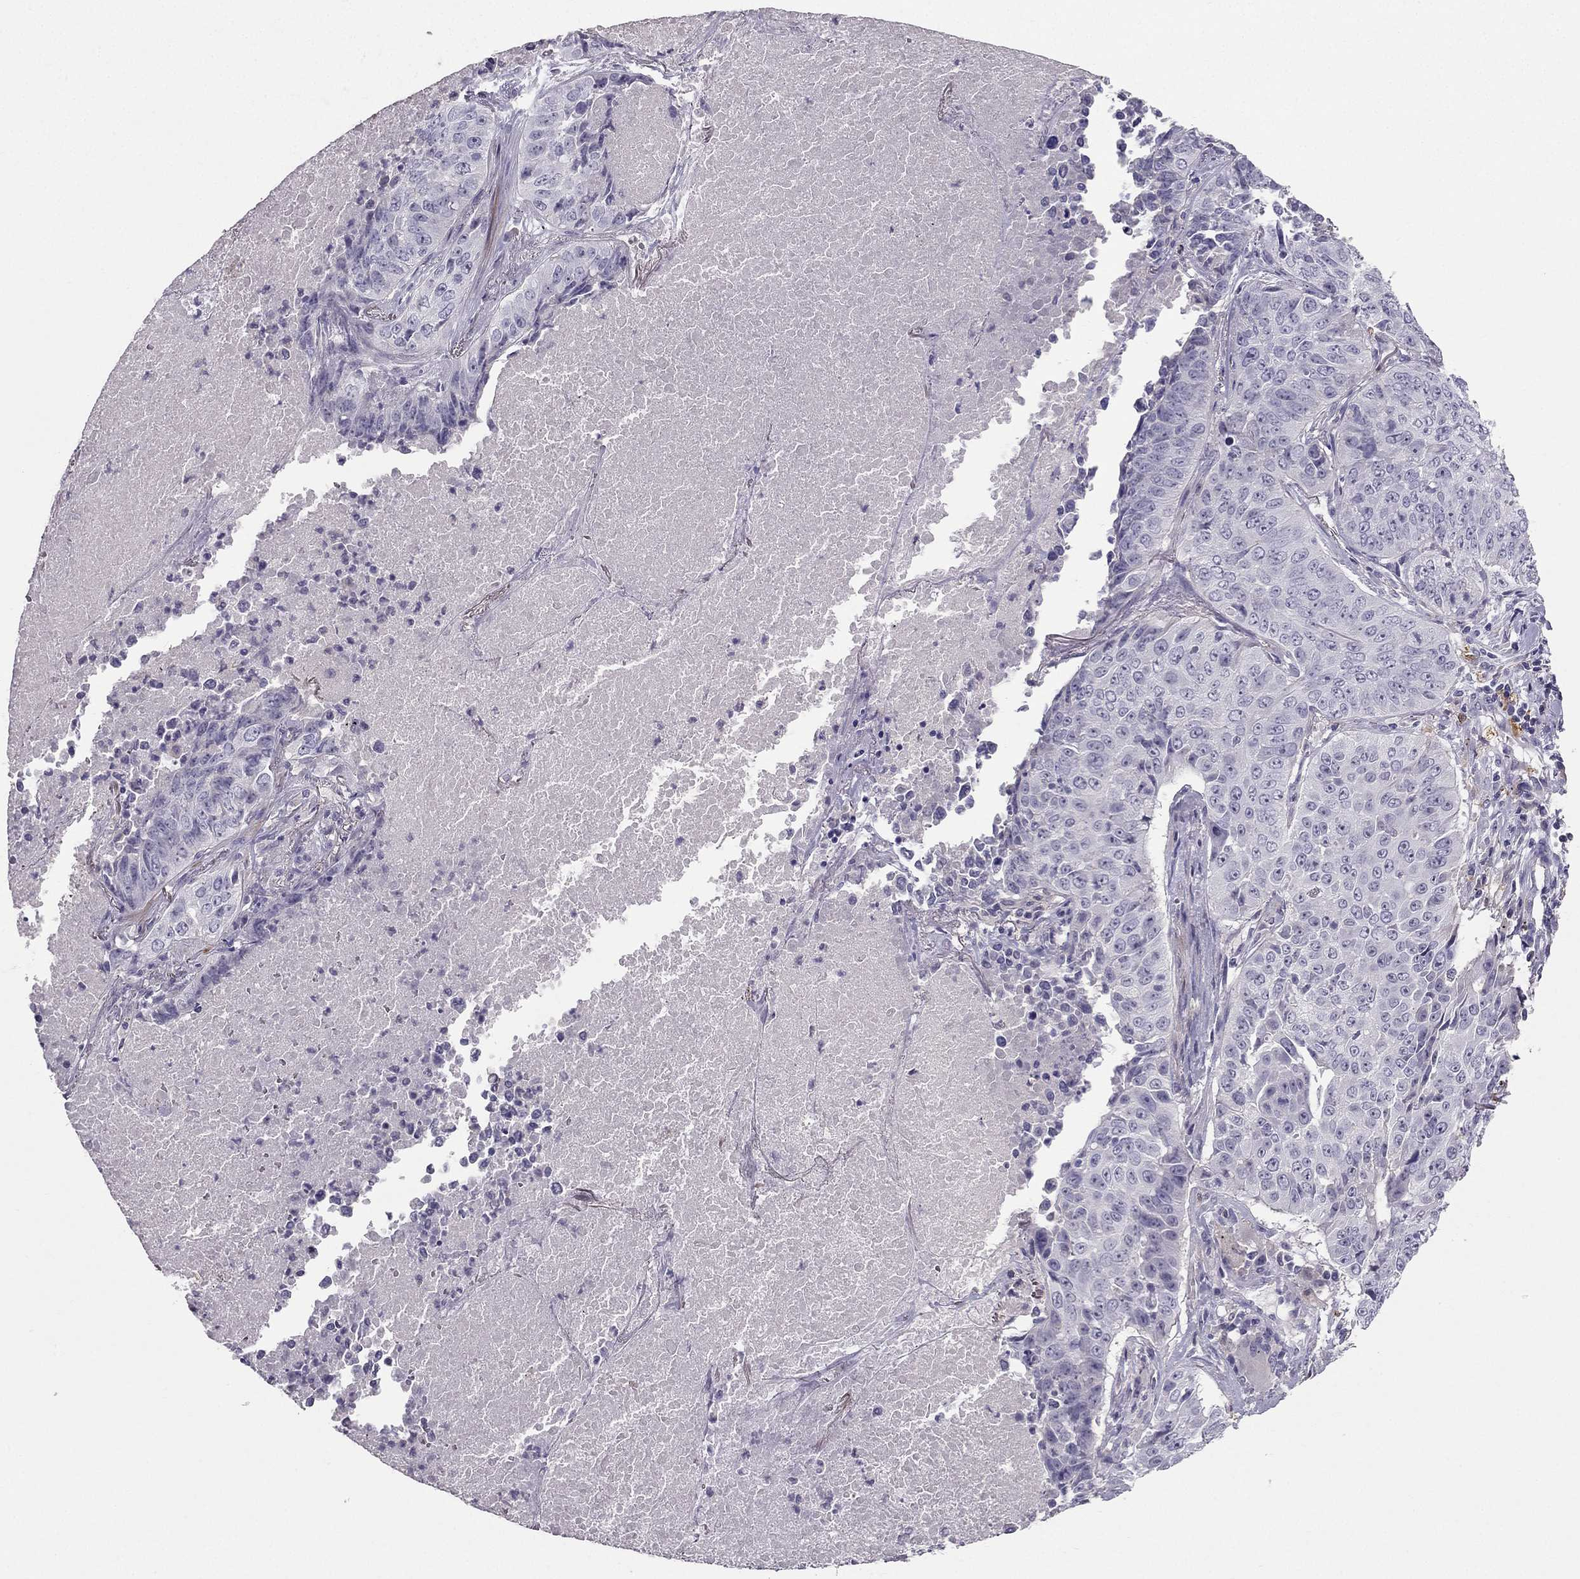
{"staining": {"intensity": "negative", "quantity": "none", "location": "none"}, "tissue": "lung cancer", "cell_type": "Tumor cells", "image_type": "cancer", "snomed": [{"axis": "morphology", "description": "Normal tissue, NOS"}, {"axis": "morphology", "description": "Squamous cell carcinoma, NOS"}, {"axis": "topography", "description": "Bronchus"}, {"axis": "topography", "description": "Lung"}], "caption": "A micrograph of human squamous cell carcinoma (lung) is negative for staining in tumor cells.", "gene": "LMTK3", "patient": {"sex": "male", "age": 64}}